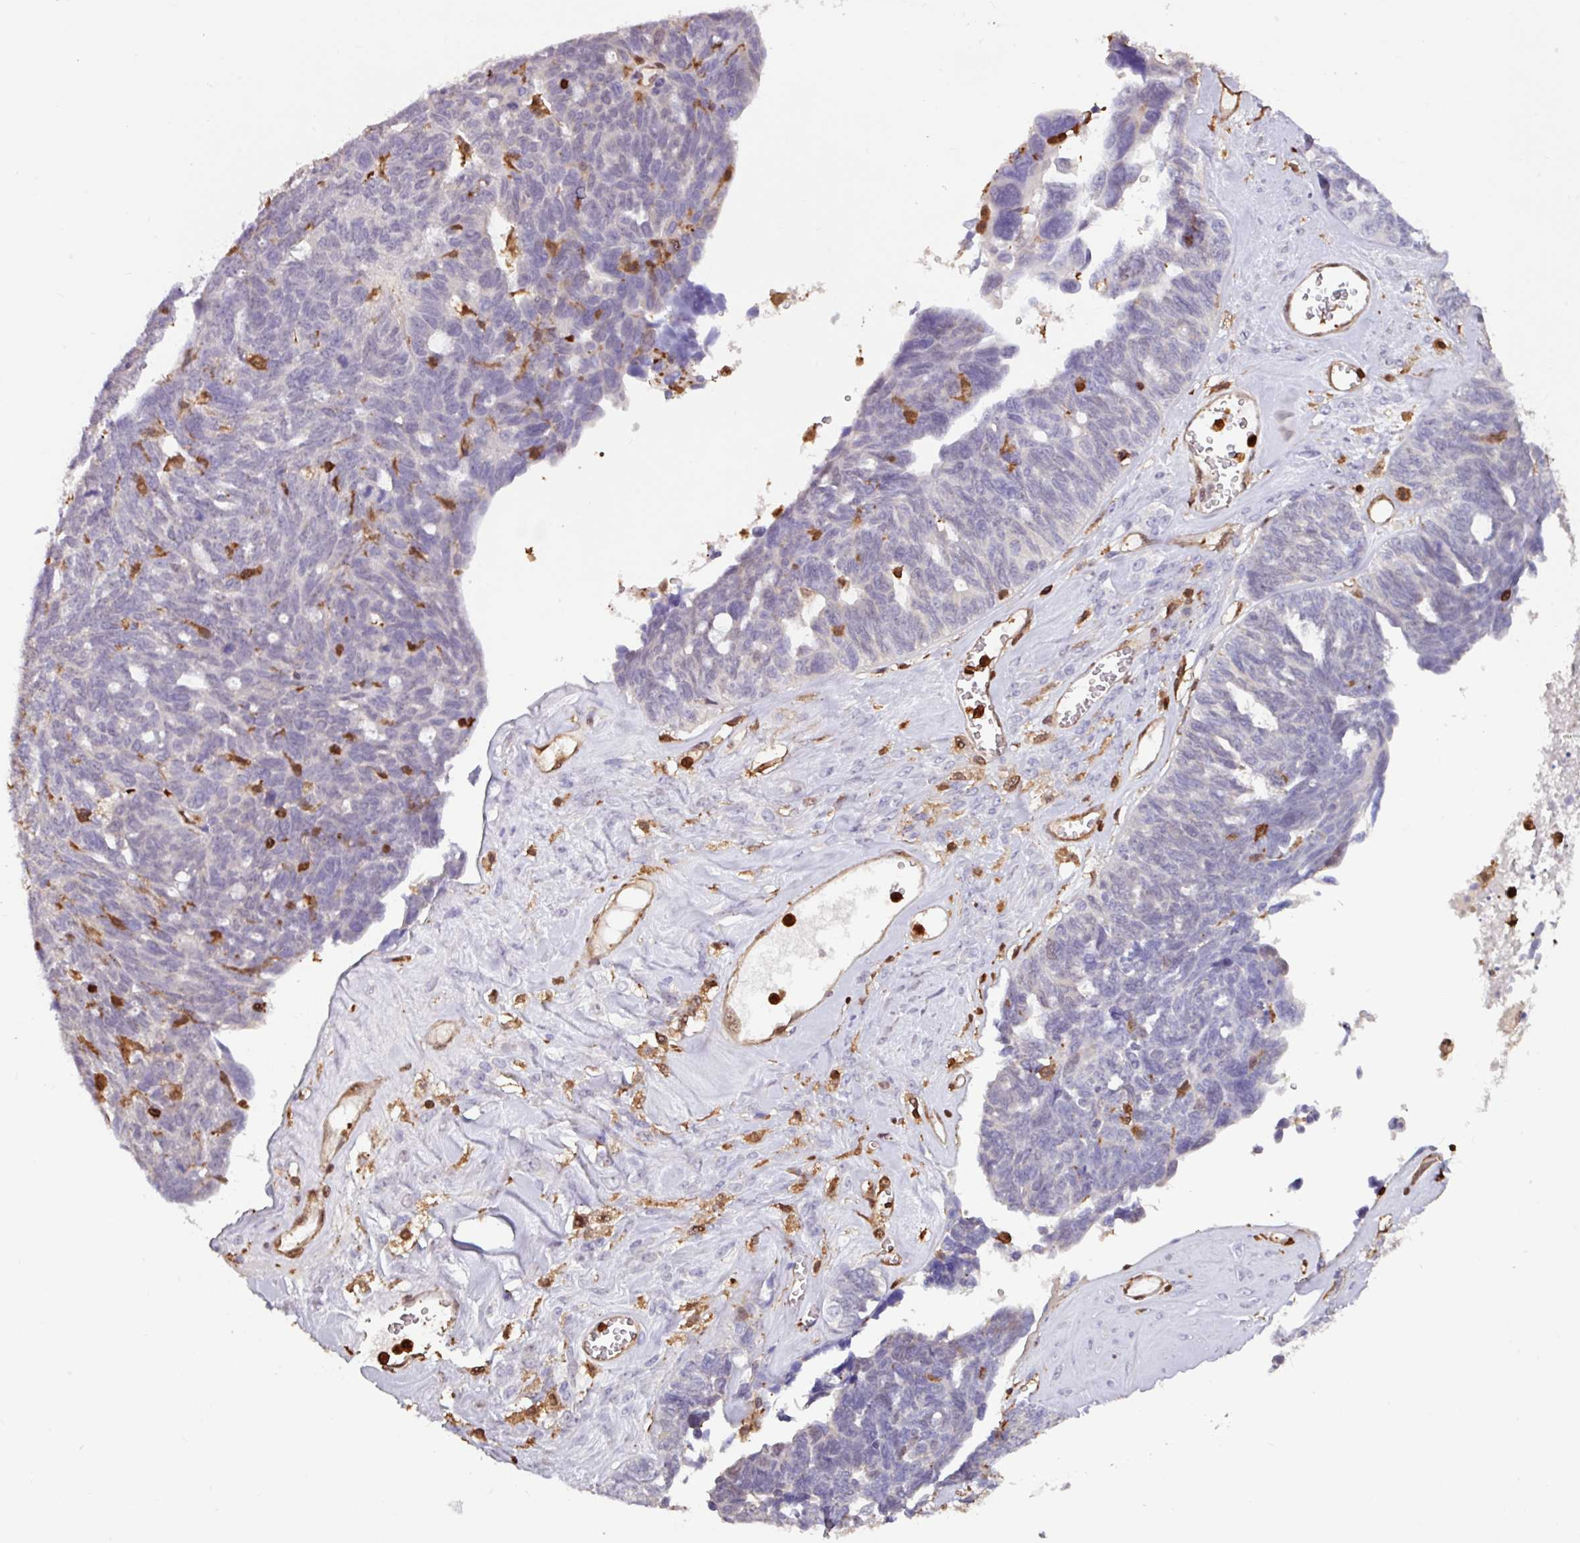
{"staining": {"intensity": "negative", "quantity": "none", "location": "none"}, "tissue": "ovarian cancer", "cell_type": "Tumor cells", "image_type": "cancer", "snomed": [{"axis": "morphology", "description": "Cystadenocarcinoma, serous, NOS"}, {"axis": "topography", "description": "Ovary"}], "caption": "DAB immunohistochemical staining of ovarian cancer demonstrates no significant staining in tumor cells.", "gene": "ARHGDIB", "patient": {"sex": "female", "age": 79}}